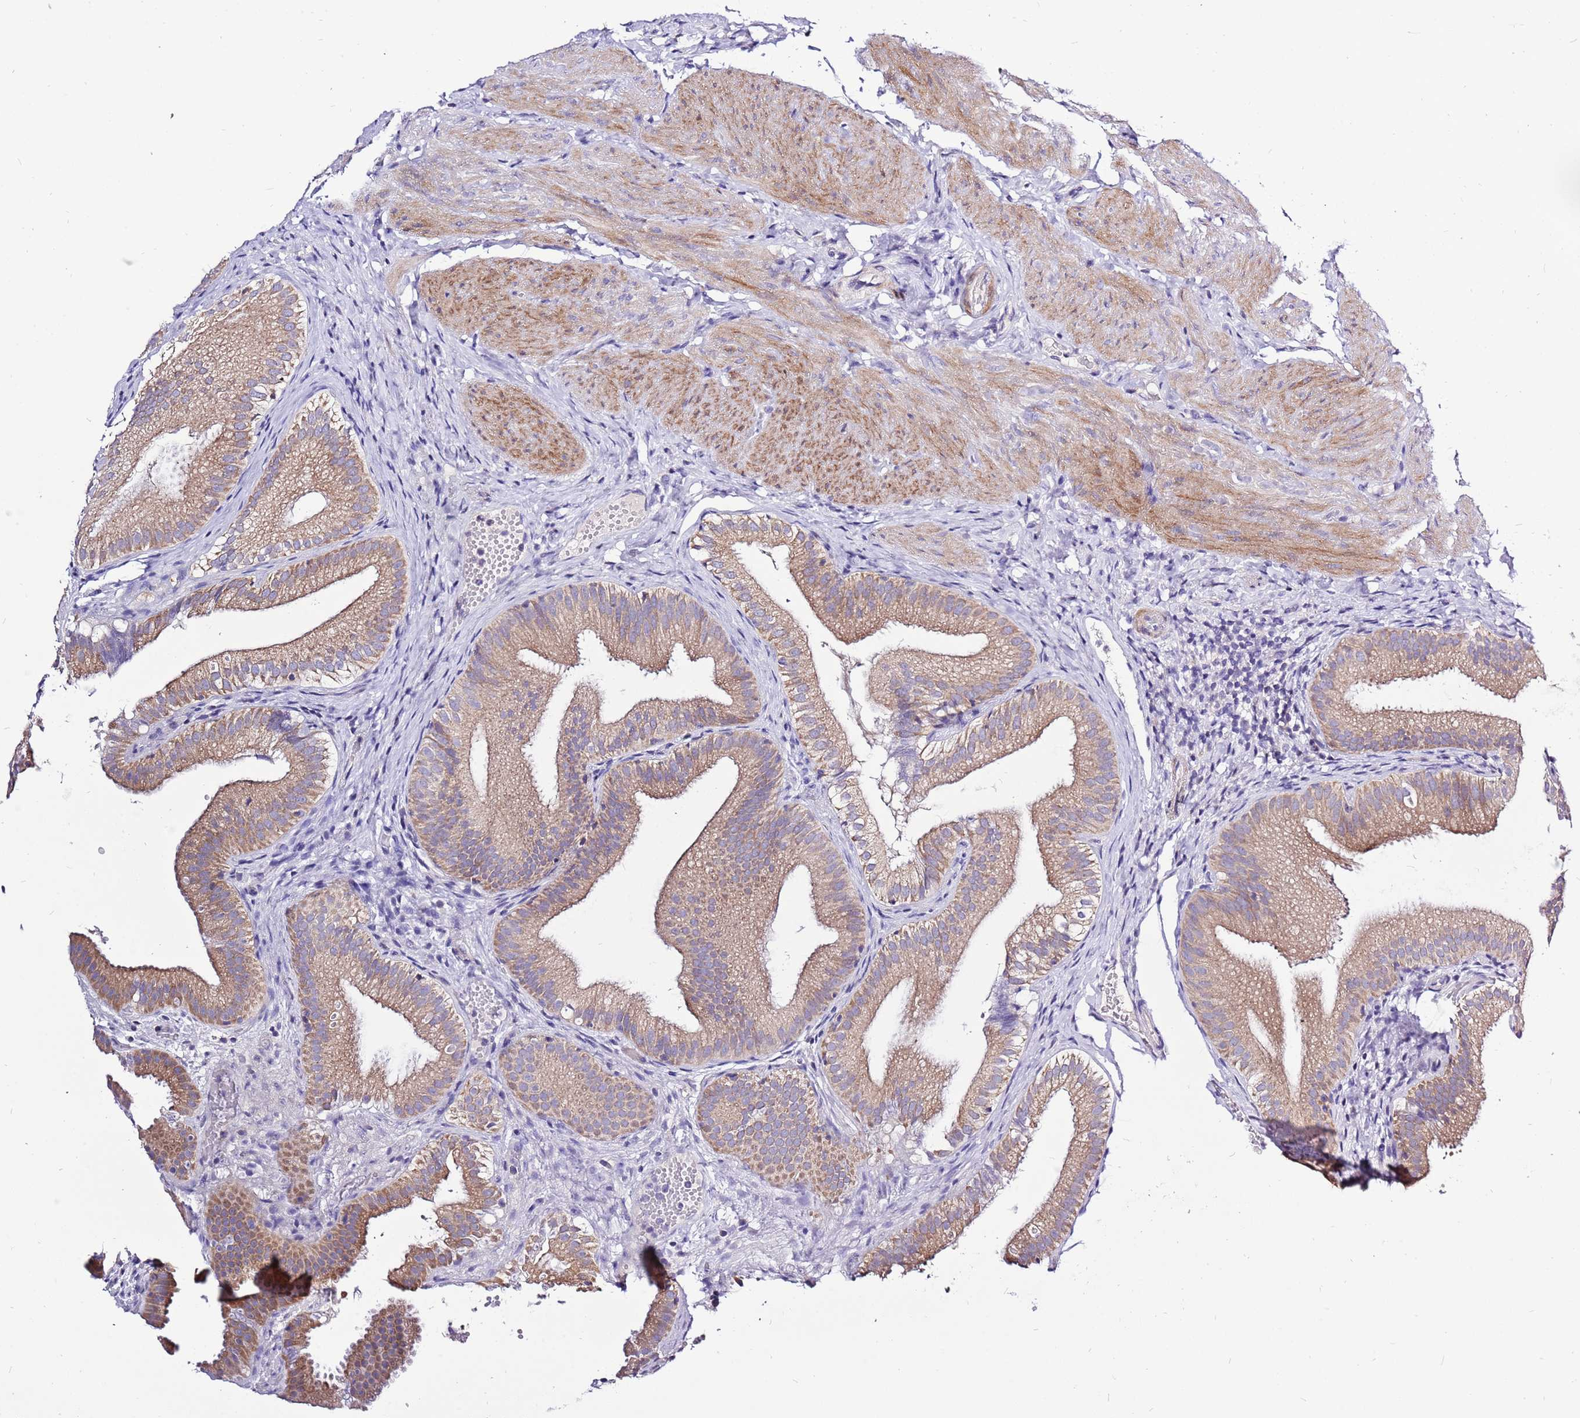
{"staining": {"intensity": "moderate", "quantity": ">75%", "location": "cytoplasmic/membranous"}, "tissue": "gallbladder", "cell_type": "Glandular cells", "image_type": "normal", "snomed": [{"axis": "morphology", "description": "Normal tissue, NOS"}, {"axis": "topography", "description": "Gallbladder"}], "caption": "Gallbladder stained for a protein displays moderate cytoplasmic/membranous positivity in glandular cells.", "gene": "GLCE", "patient": {"sex": "female", "age": 30}}